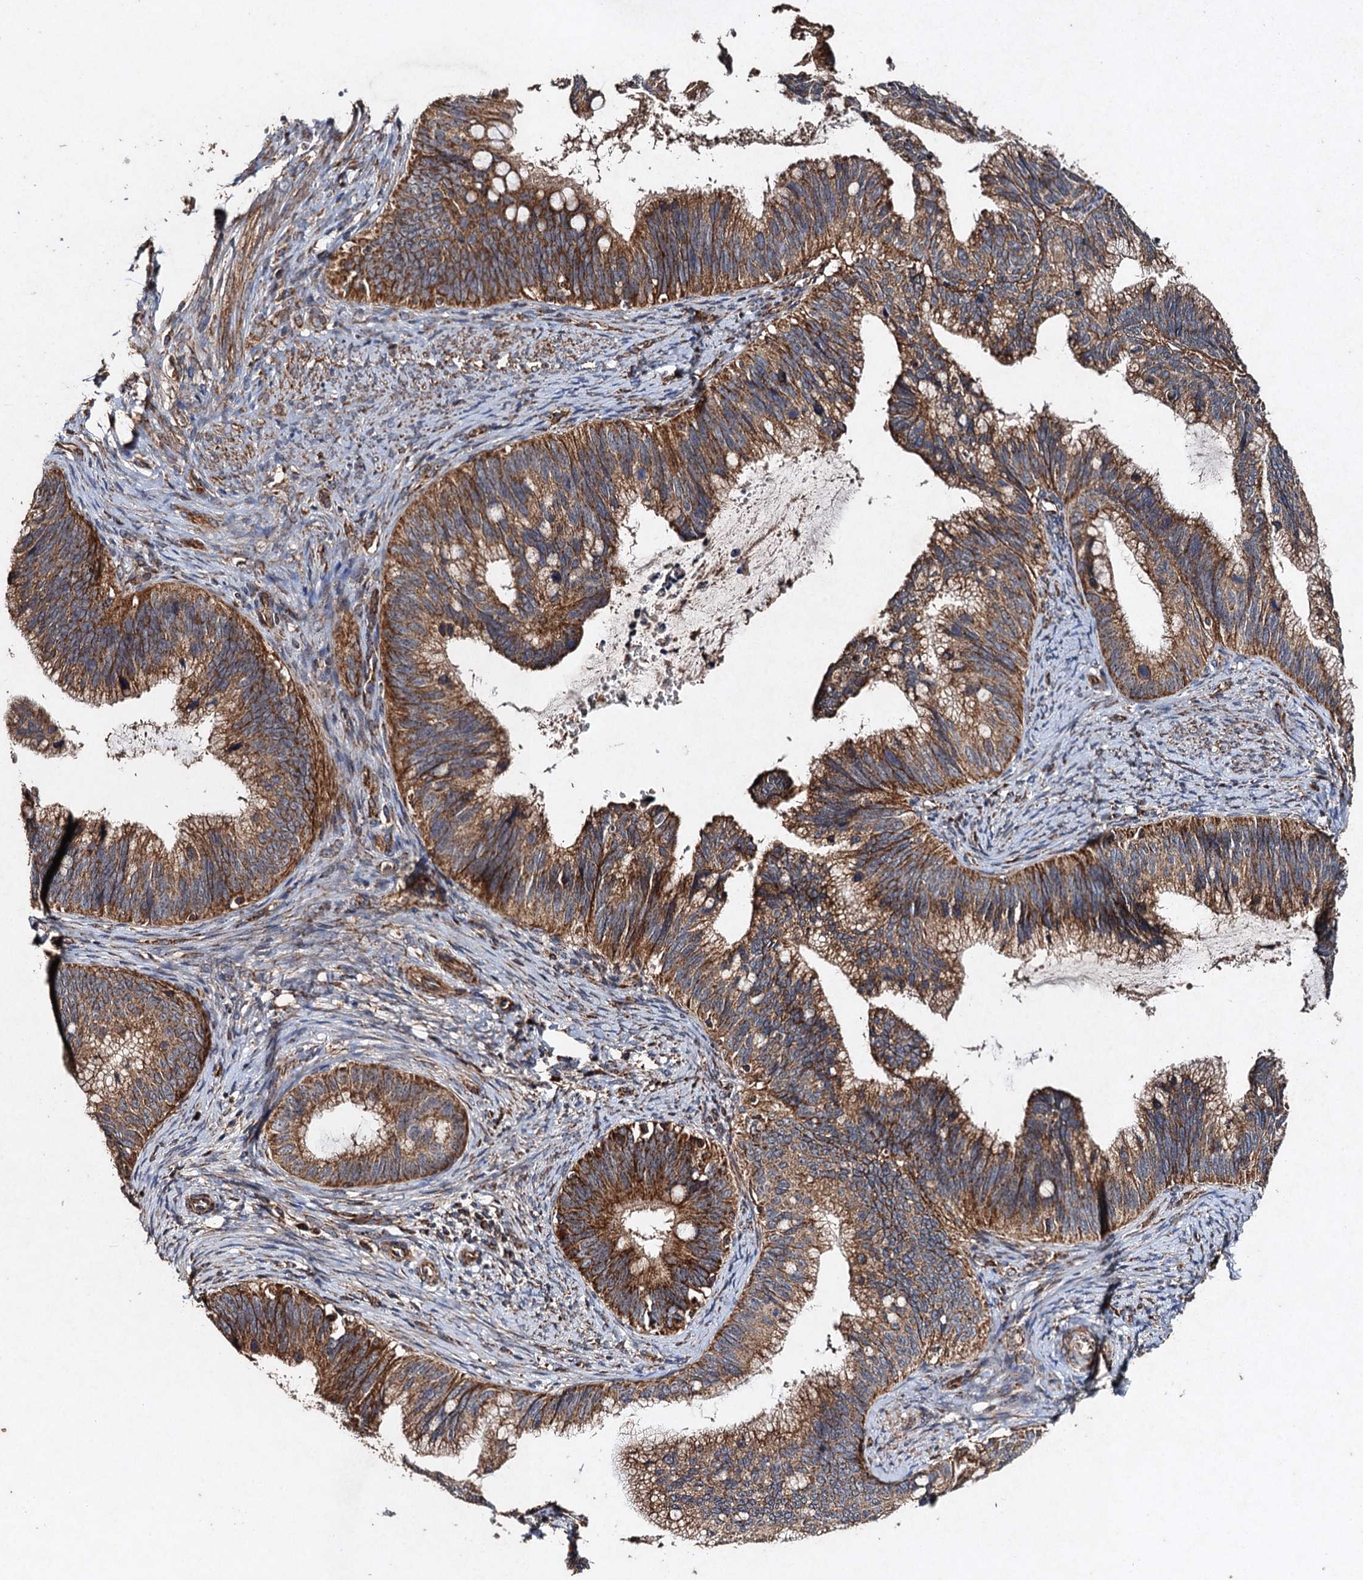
{"staining": {"intensity": "strong", "quantity": ">75%", "location": "cytoplasmic/membranous"}, "tissue": "cervical cancer", "cell_type": "Tumor cells", "image_type": "cancer", "snomed": [{"axis": "morphology", "description": "Adenocarcinoma, NOS"}, {"axis": "topography", "description": "Cervix"}], "caption": "Cervical cancer was stained to show a protein in brown. There is high levels of strong cytoplasmic/membranous positivity in about >75% of tumor cells. (DAB IHC, brown staining for protein, blue staining for nuclei).", "gene": "NDUFA13", "patient": {"sex": "female", "age": 42}}